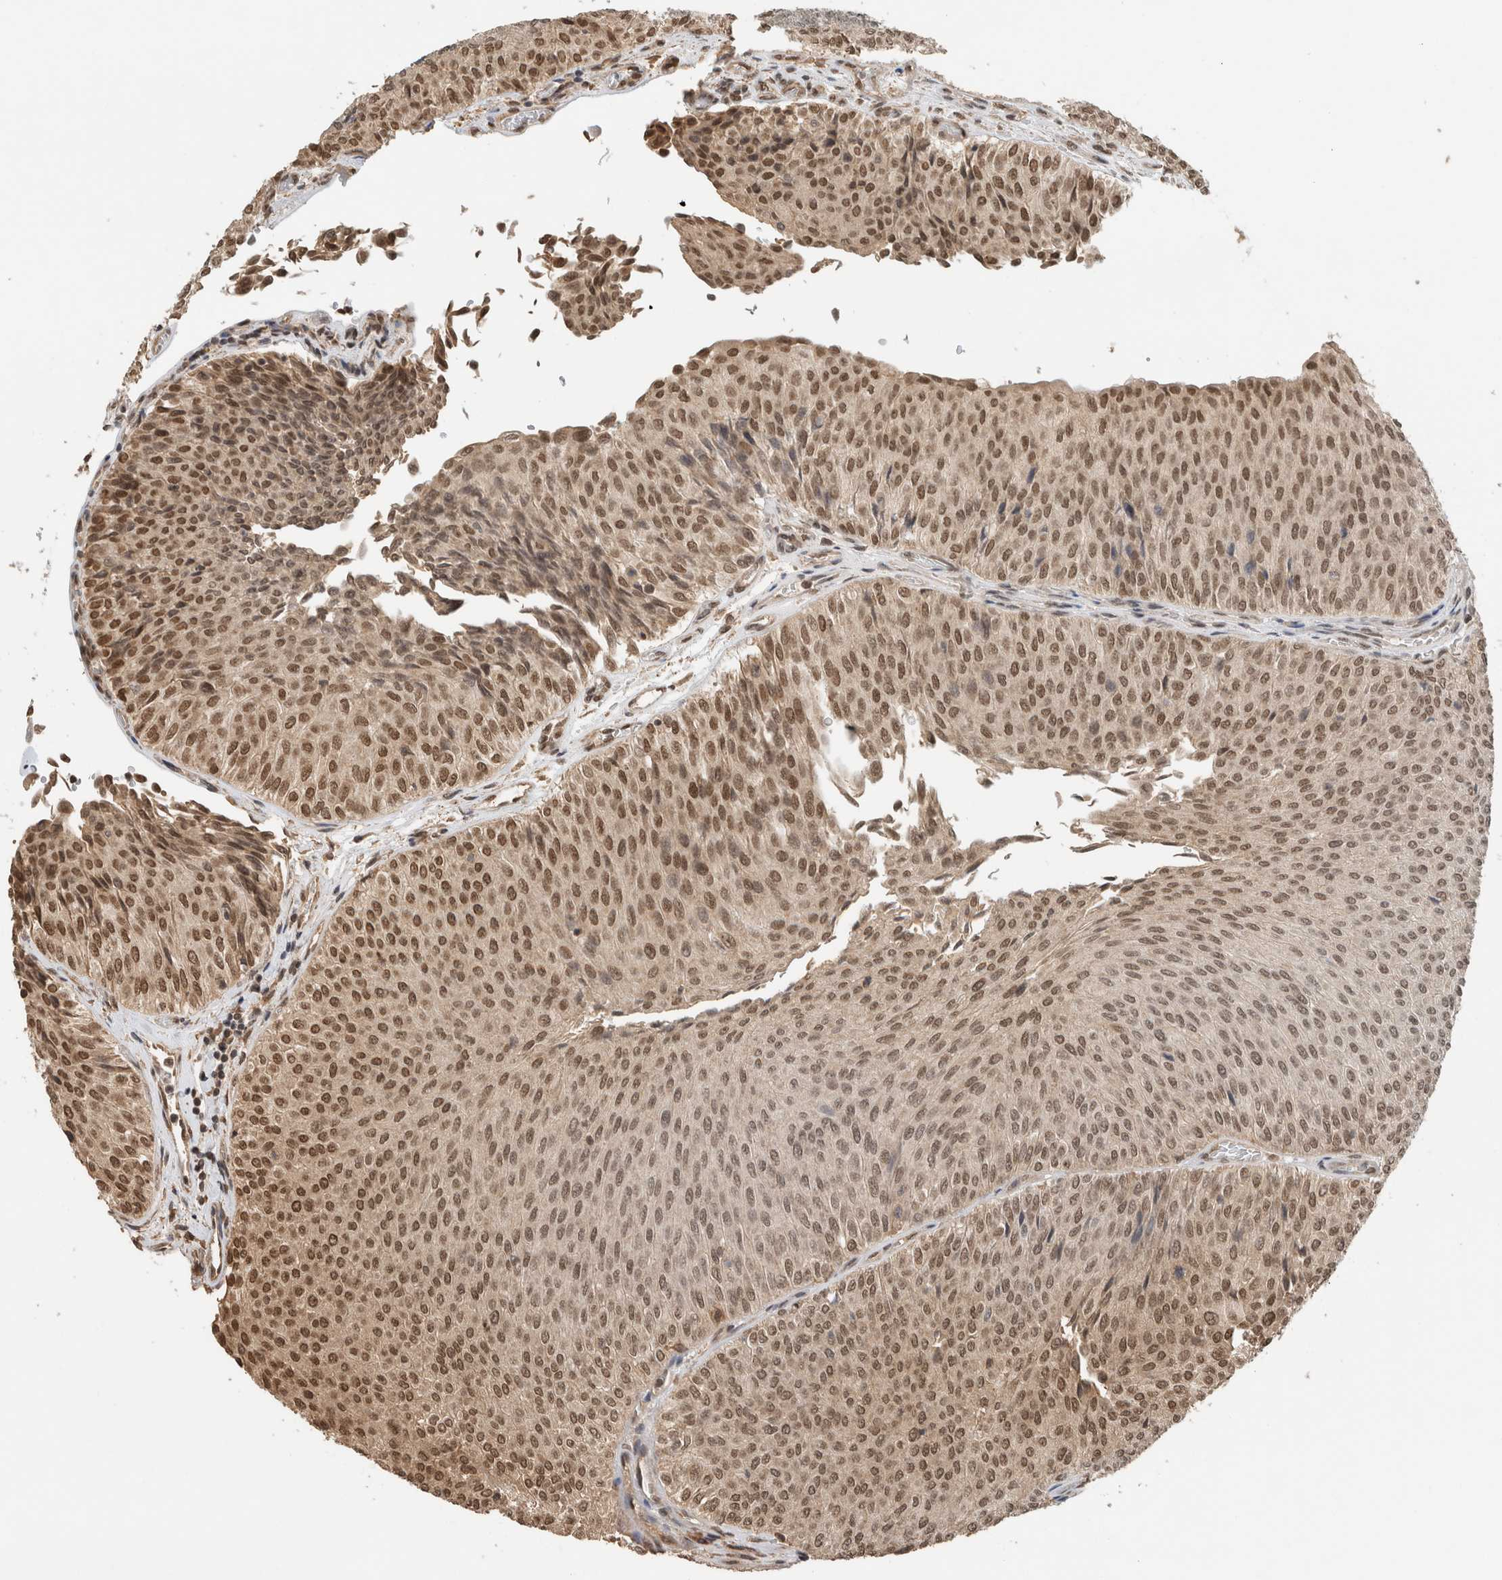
{"staining": {"intensity": "moderate", "quantity": ">75%", "location": "nuclear"}, "tissue": "urothelial cancer", "cell_type": "Tumor cells", "image_type": "cancer", "snomed": [{"axis": "morphology", "description": "Urothelial carcinoma, Low grade"}, {"axis": "topography", "description": "Urinary bladder"}], "caption": "Urothelial cancer stained for a protein (brown) displays moderate nuclear positive positivity in approximately >75% of tumor cells.", "gene": "C1orf21", "patient": {"sex": "male", "age": 78}}